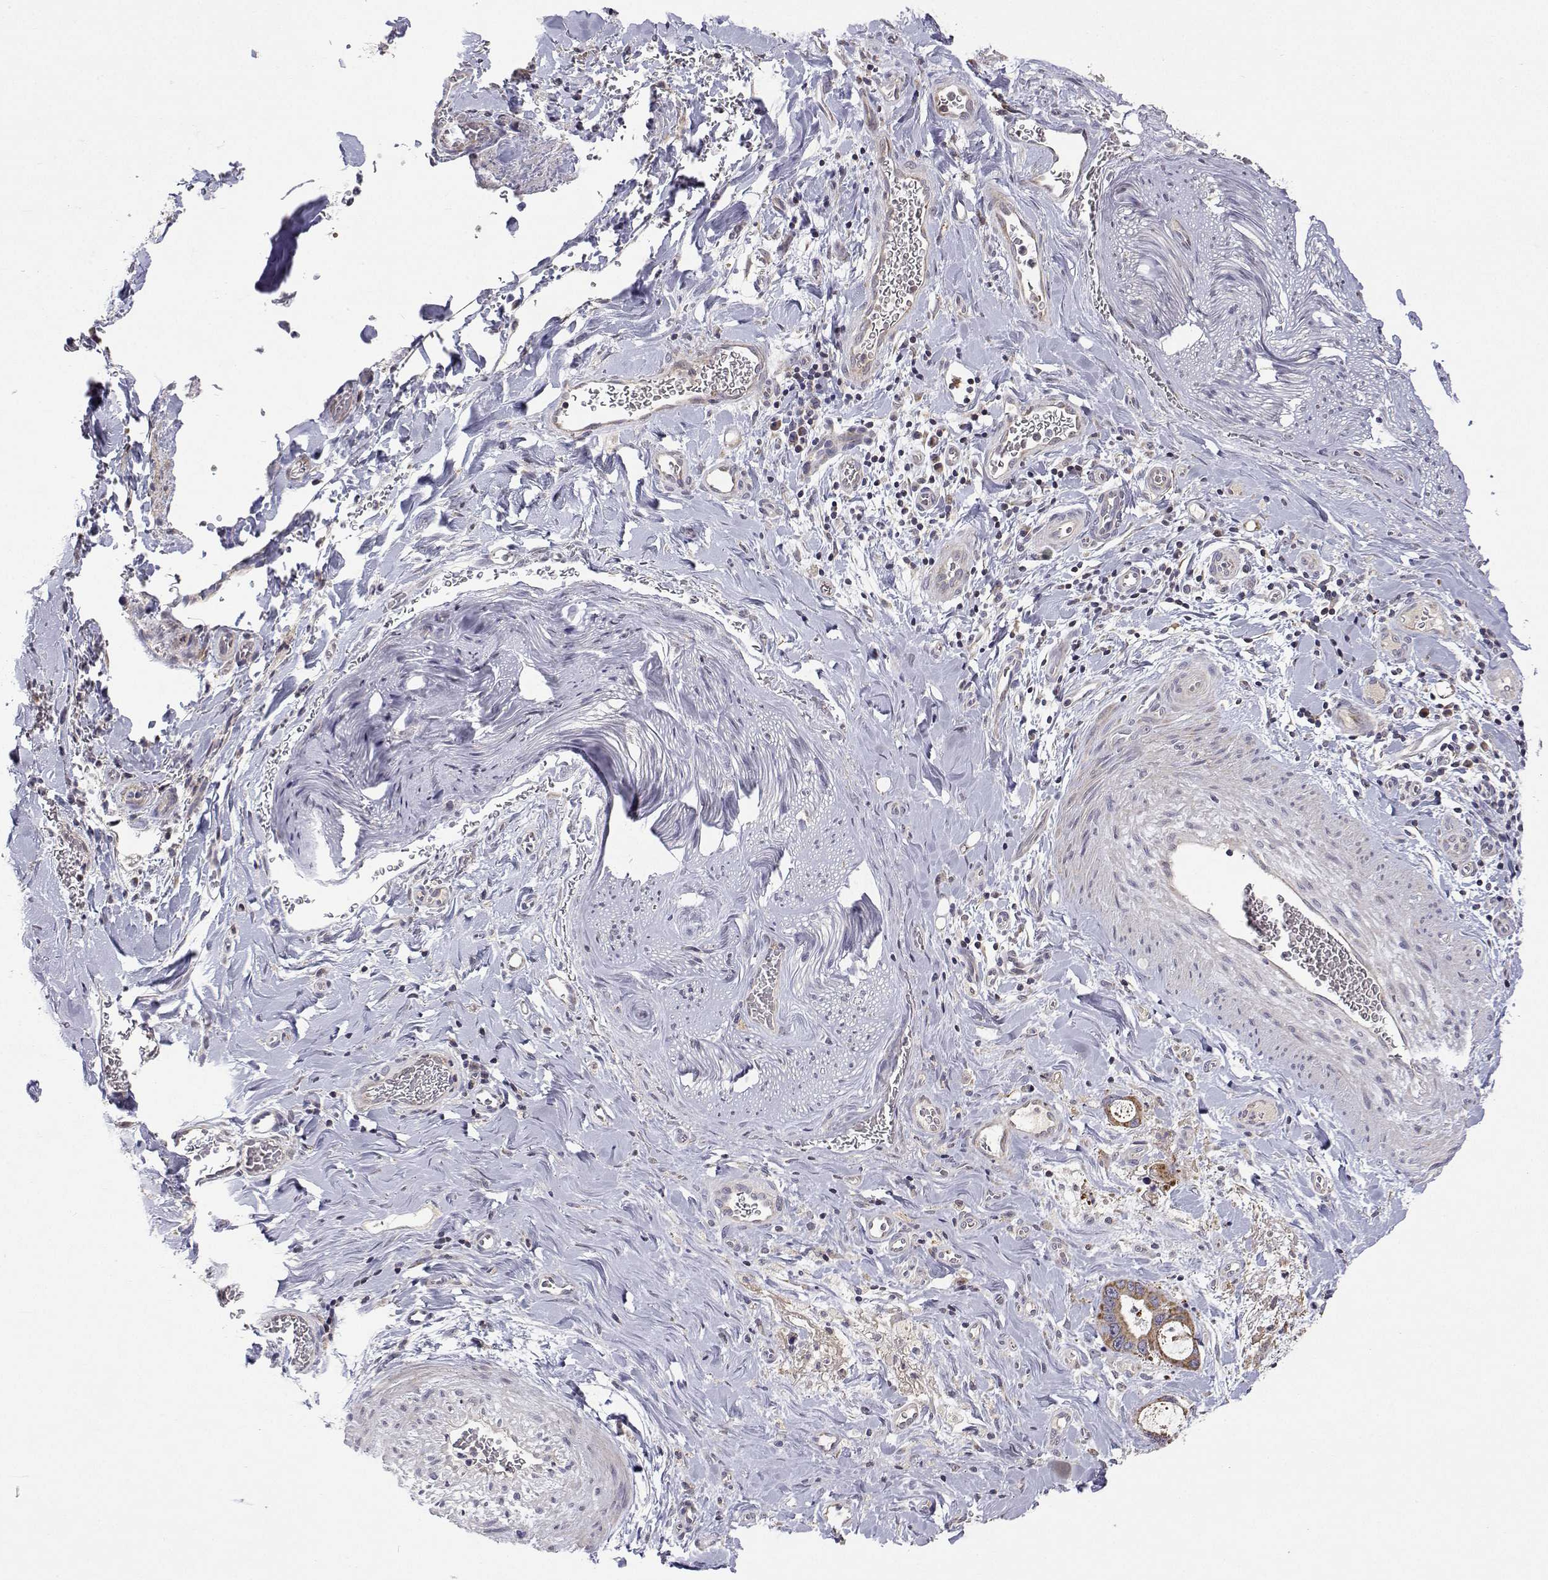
{"staining": {"intensity": "moderate", "quantity": ">75%", "location": "cytoplasmic/membranous"}, "tissue": "stomach cancer", "cell_type": "Tumor cells", "image_type": "cancer", "snomed": [{"axis": "morphology", "description": "Normal tissue, NOS"}, {"axis": "morphology", "description": "Adenocarcinoma, NOS"}, {"axis": "topography", "description": "Esophagus"}, {"axis": "topography", "description": "Stomach, upper"}], "caption": "A micrograph of human adenocarcinoma (stomach) stained for a protein exhibits moderate cytoplasmic/membranous brown staining in tumor cells.", "gene": "MRPL3", "patient": {"sex": "male", "age": 74}}